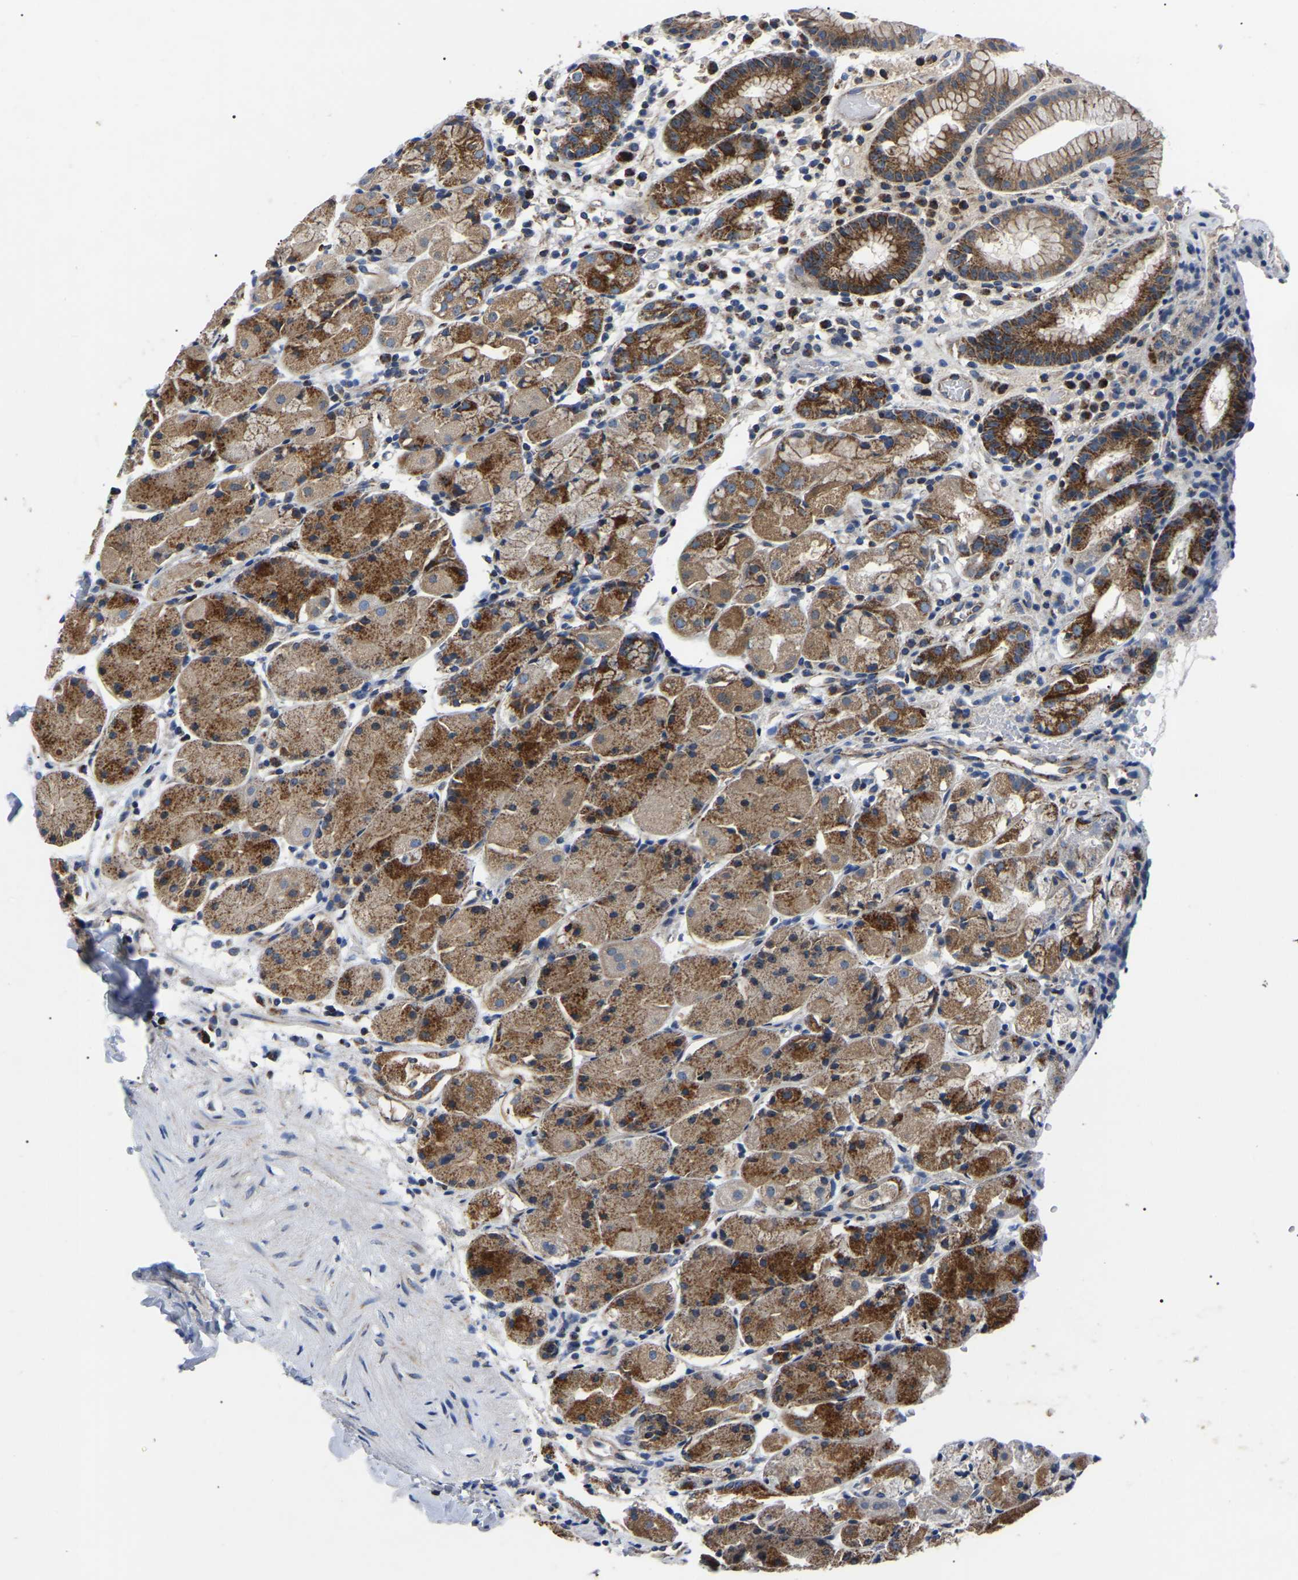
{"staining": {"intensity": "moderate", "quantity": ">75%", "location": "cytoplasmic/membranous"}, "tissue": "stomach", "cell_type": "Glandular cells", "image_type": "normal", "snomed": [{"axis": "morphology", "description": "Normal tissue, NOS"}, {"axis": "topography", "description": "Stomach"}, {"axis": "topography", "description": "Stomach, lower"}], "caption": "Stomach was stained to show a protein in brown. There is medium levels of moderate cytoplasmic/membranous expression in about >75% of glandular cells. Nuclei are stained in blue.", "gene": "PPM1E", "patient": {"sex": "female", "age": 75}}